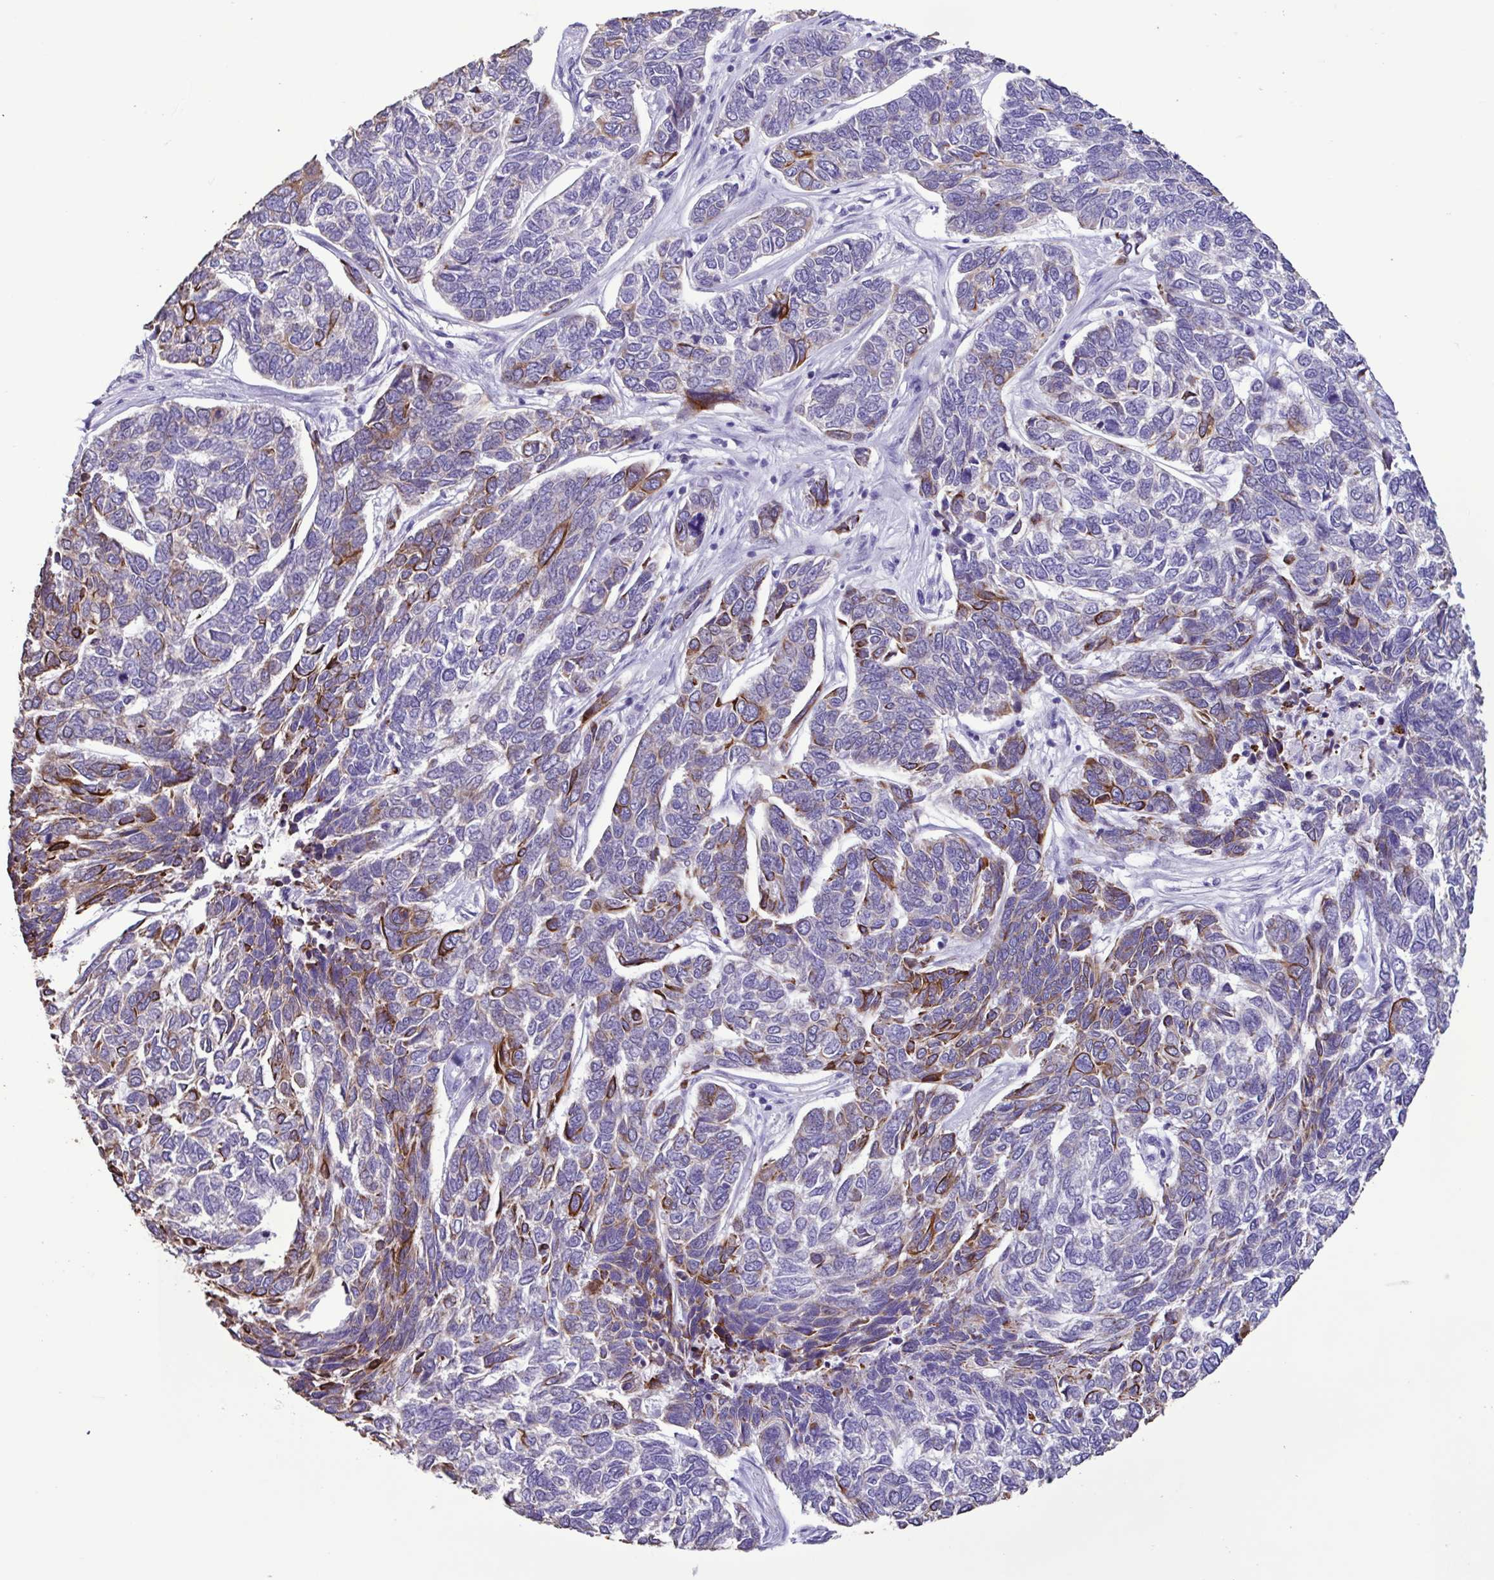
{"staining": {"intensity": "strong", "quantity": "<25%", "location": "cytoplasmic/membranous"}, "tissue": "skin cancer", "cell_type": "Tumor cells", "image_type": "cancer", "snomed": [{"axis": "morphology", "description": "Basal cell carcinoma"}, {"axis": "topography", "description": "Skin"}], "caption": "An image of skin basal cell carcinoma stained for a protein displays strong cytoplasmic/membranous brown staining in tumor cells. (DAB = brown stain, brightfield microscopy at high magnification).", "gene": "PLA2G4E", "patient": {"sex": "female", "age": 65}}